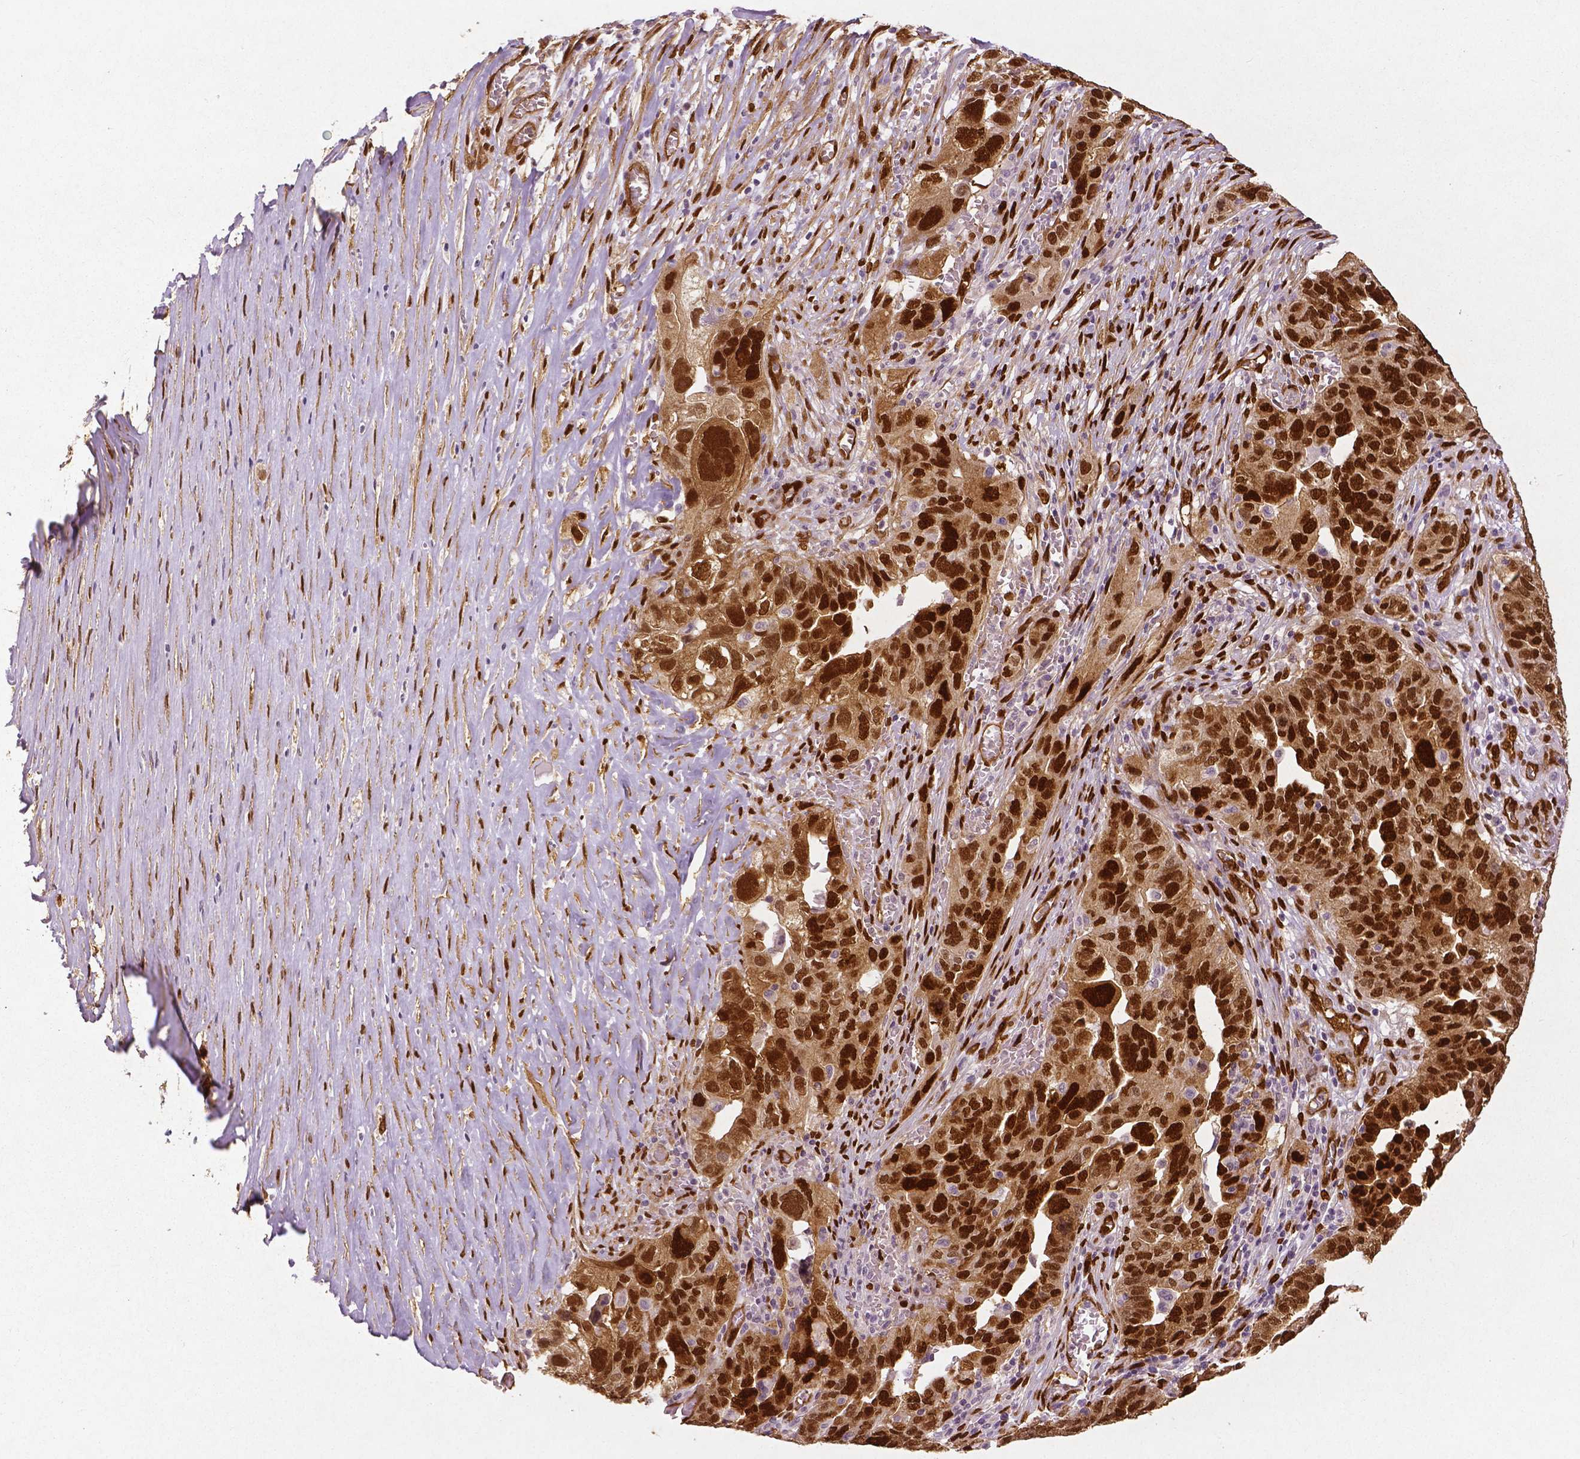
{"staining": {"intensity": "moderate", "quantity": ">75%", "location": "cytoplasmic/membranous,nuclear"}, "tissue": "ovarian cancer", "cell_type": "Tumor cells", "image_type": "cancer", "snomed": [{"axis": "morphology", "description": "Carcinoma, endometroid"}, {"axis": "topography", "description": "Soft tissue"}, {"axis": "topography", "description": "Ovary"}], "caption": "The image shows a brown stain indicating the presence of a protein in the cytoplasmic/membranous and nuclear of tumor cells in endometroid carcinoma (ovarian).", "gene": "WWTR1", "patient": {"sex": "female", "age": 52}}